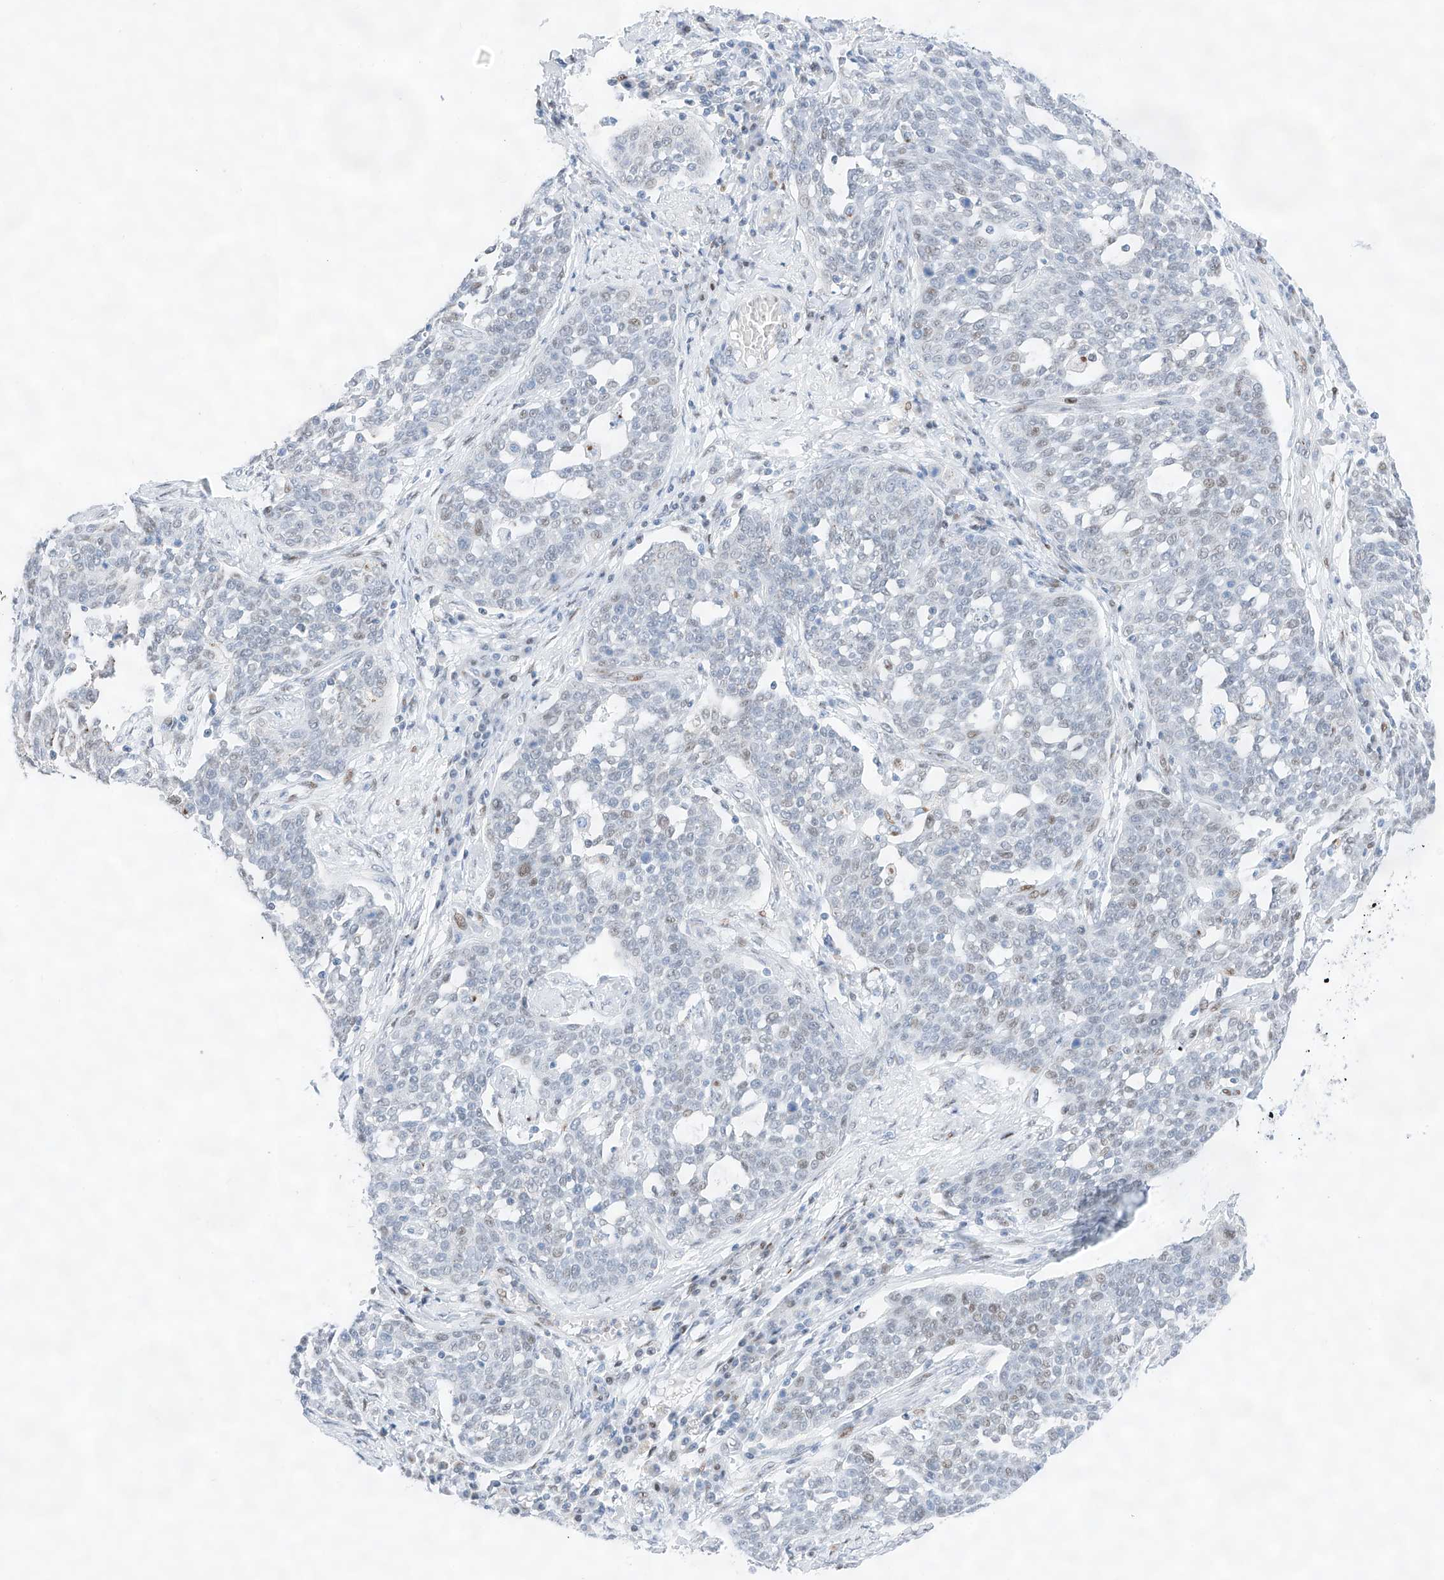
{"staining": {"intensity": "negative", "quantity": "none", "location": "none"}, "tissue": "cervical cancer", "cell_type": "Tumor cells", "image_type": "cancer", "snomed": [{"axis": "morphology", "description": "Squamous cell carcinoma, NOS"}, {"axis": "topography", "description": "Cervix"}], "caption": "A photomicrograph of human squamous cell carcinoma (cervical) is negative for staining in tumor cells.", "gene": "NT5C3B", "patient": {"sex": "female", "age": 34}}